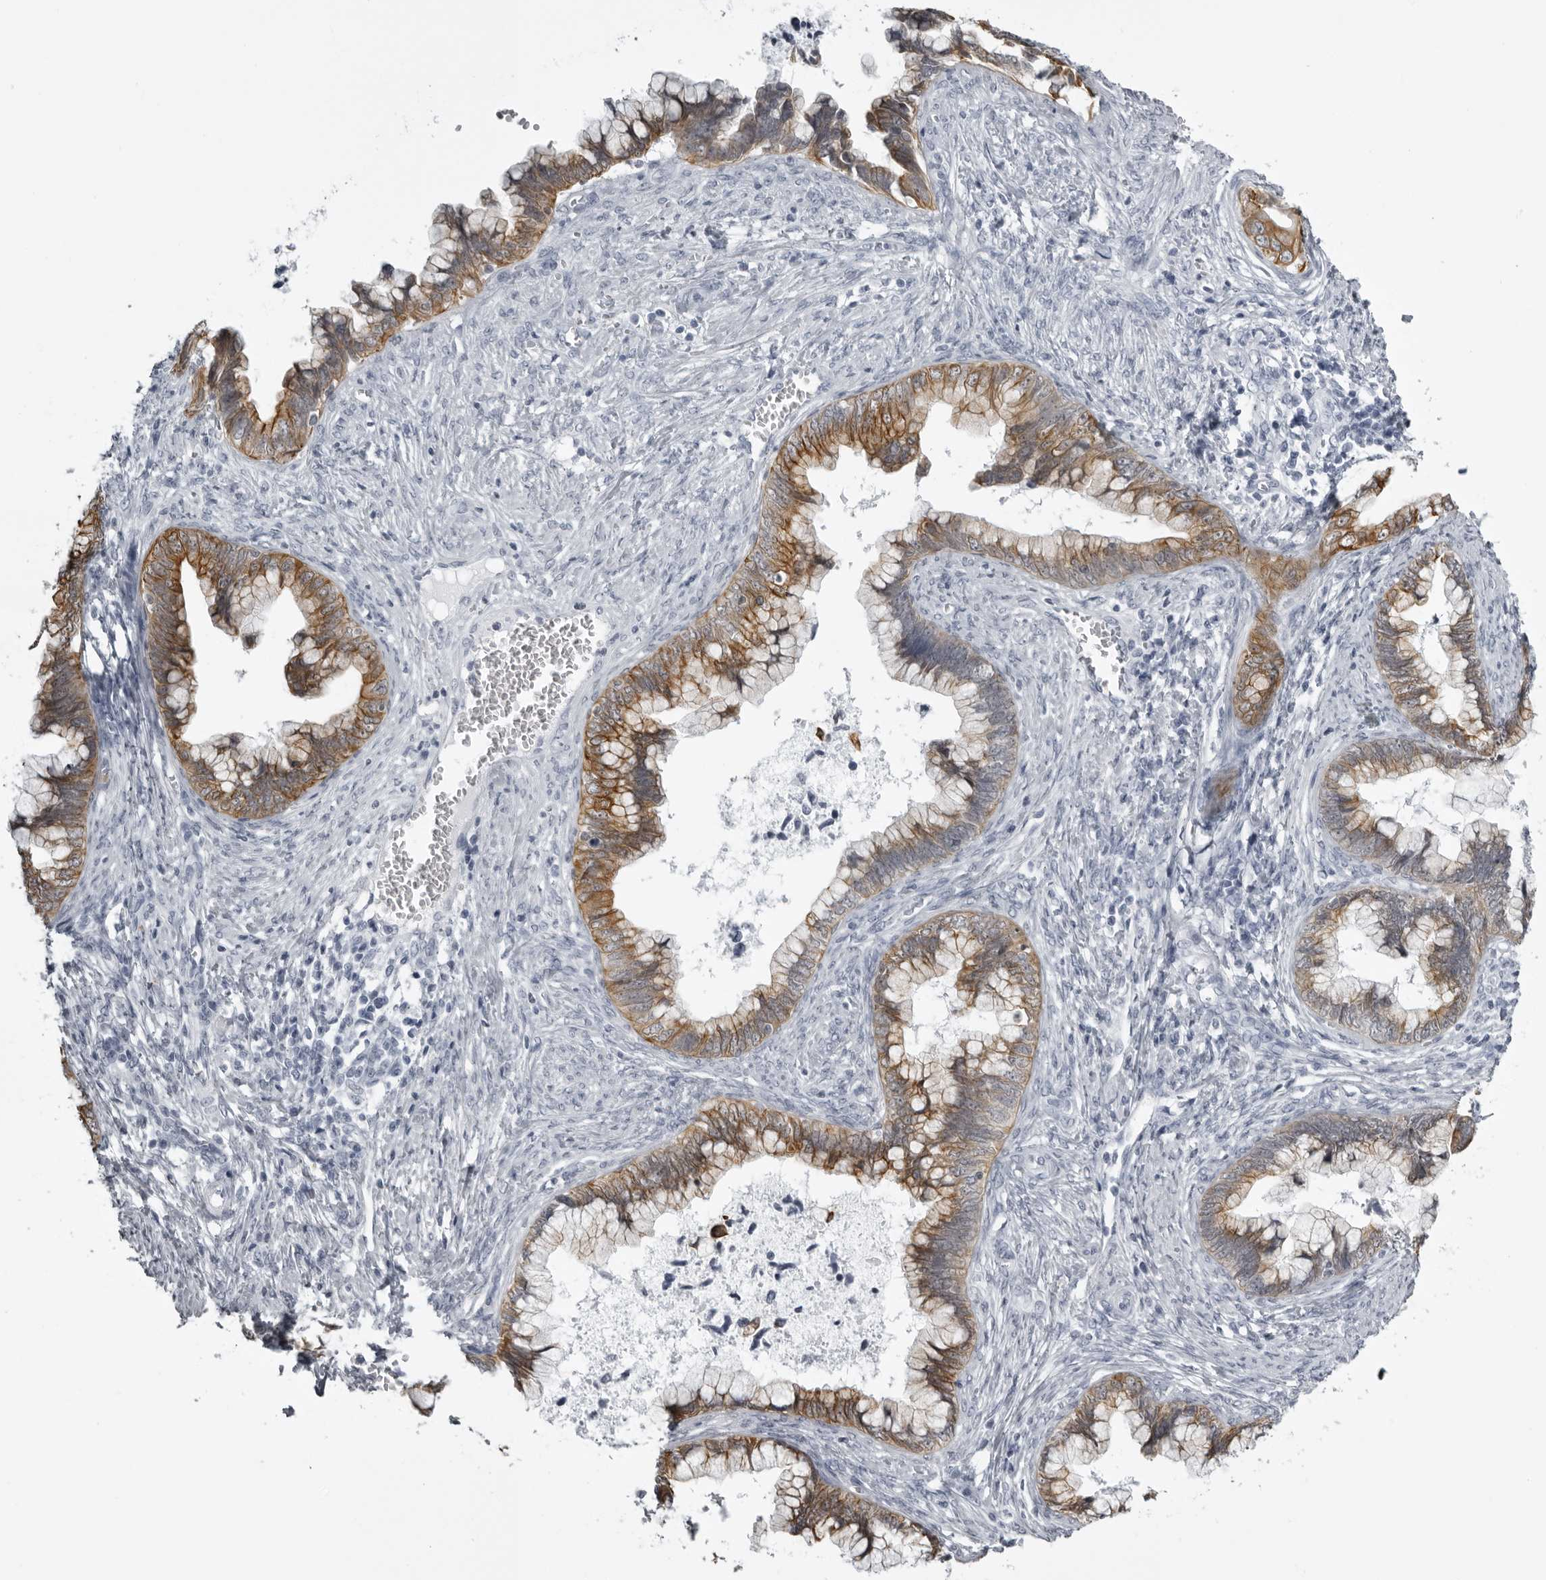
{"staining": {"intensity": "moderate", "quantity": ">75%", "location": "cytoplasmic/membranous"}, "tissue": "cervical cancer", "cell_type": "Tumor cells", "image_type": "cancer", "snomed": [{"axis": "morphology", "description": "Adenocarcinoma, NOS"}, {"axis": "topography", "description": "Cervix"}], "caption": "A brown stain labels moderate cytoplasmic/membranous positivity of a protein in cervical adenocarcinoma tumor cells.", "gene": "UROD", "patient": {"sex": "female", "age": 44}}